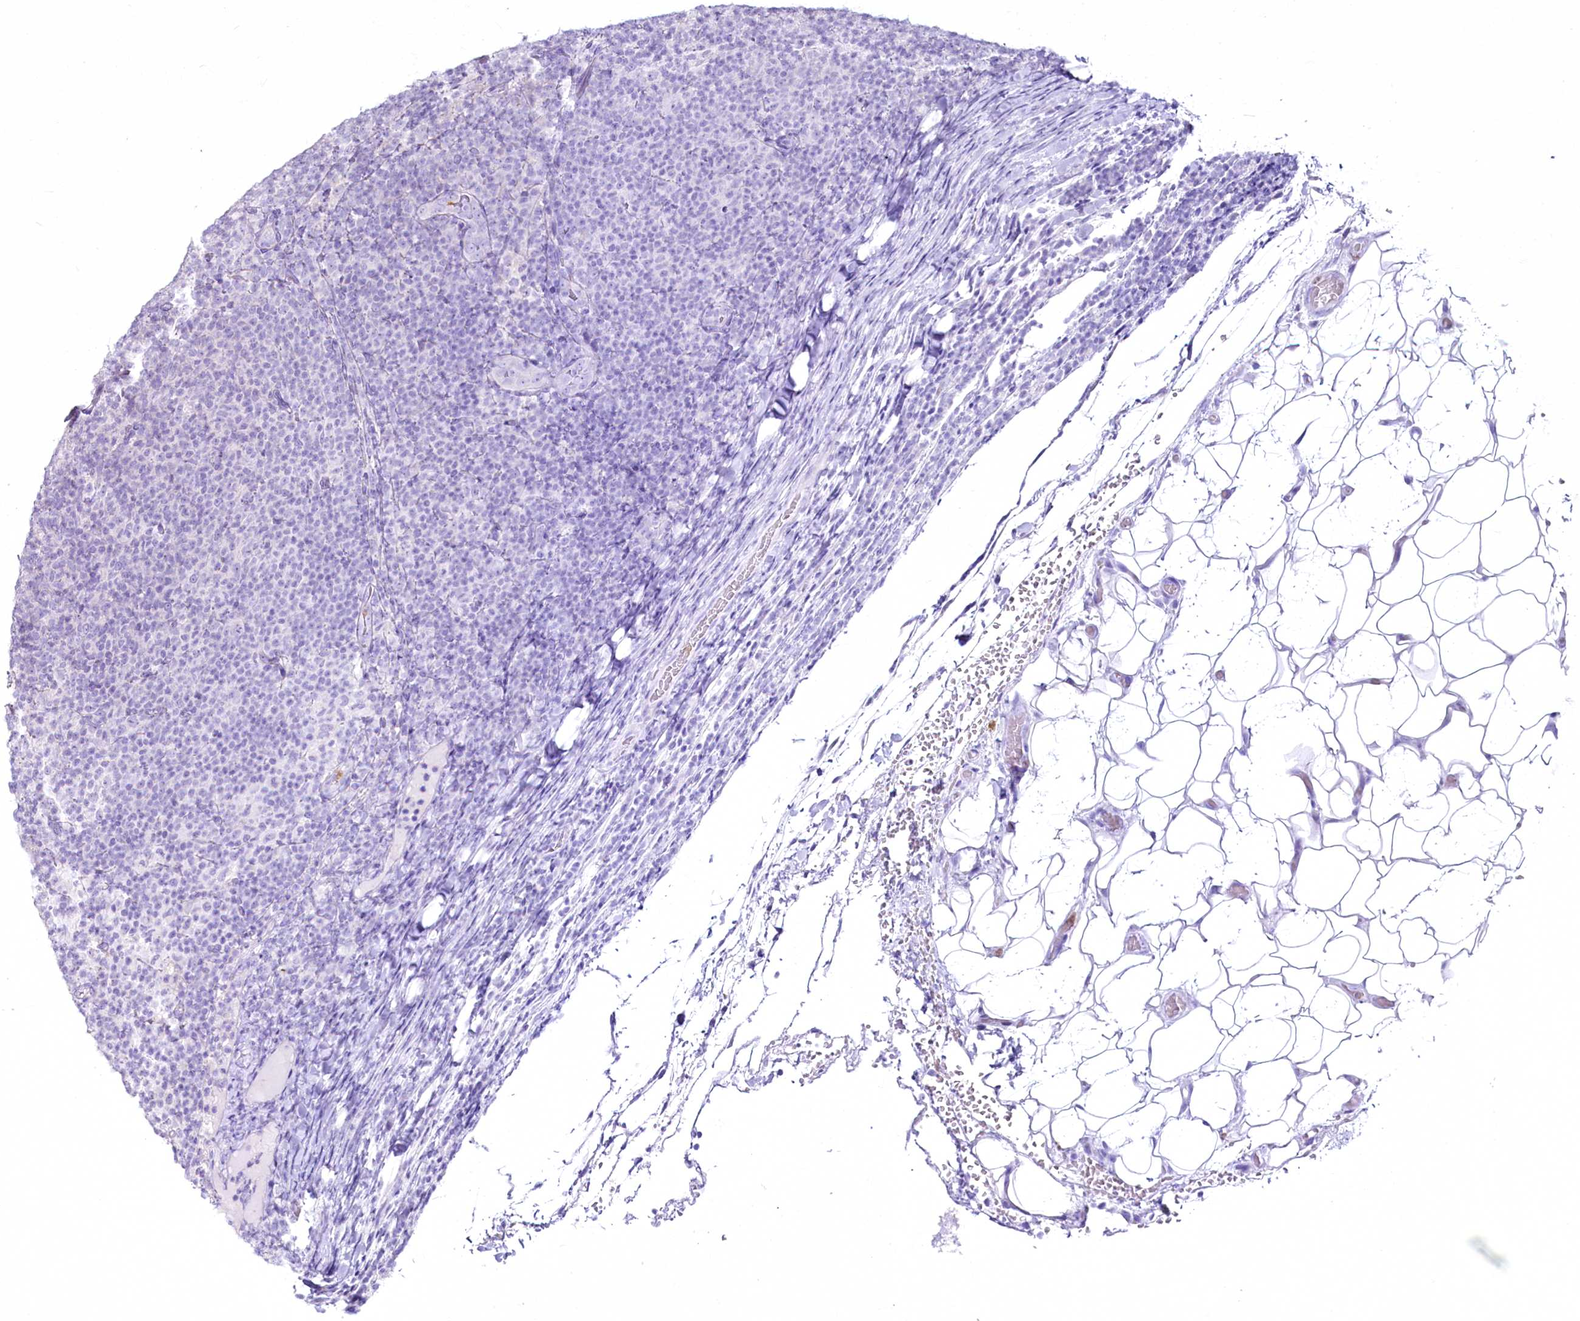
{"staining": {"intensity": "negative", "quantity": "none", "location": "none"}, "tissue": "lymphoma", "cell_type": "Tumor cells", "image_type": "cancer", "snomed": [{"axis": "morphology", "description": "Malignant lymphoma, non-Hodgkin's type, Low grade"}, {"axis": "topography", "description": "Lymph node"}], "caption": "A micrograph of lymphoma stained for a protein demonstrates no brown staining in tumor cells.", "gene": "FAM209B", "patient": {"sex": "male", "age": 66}}